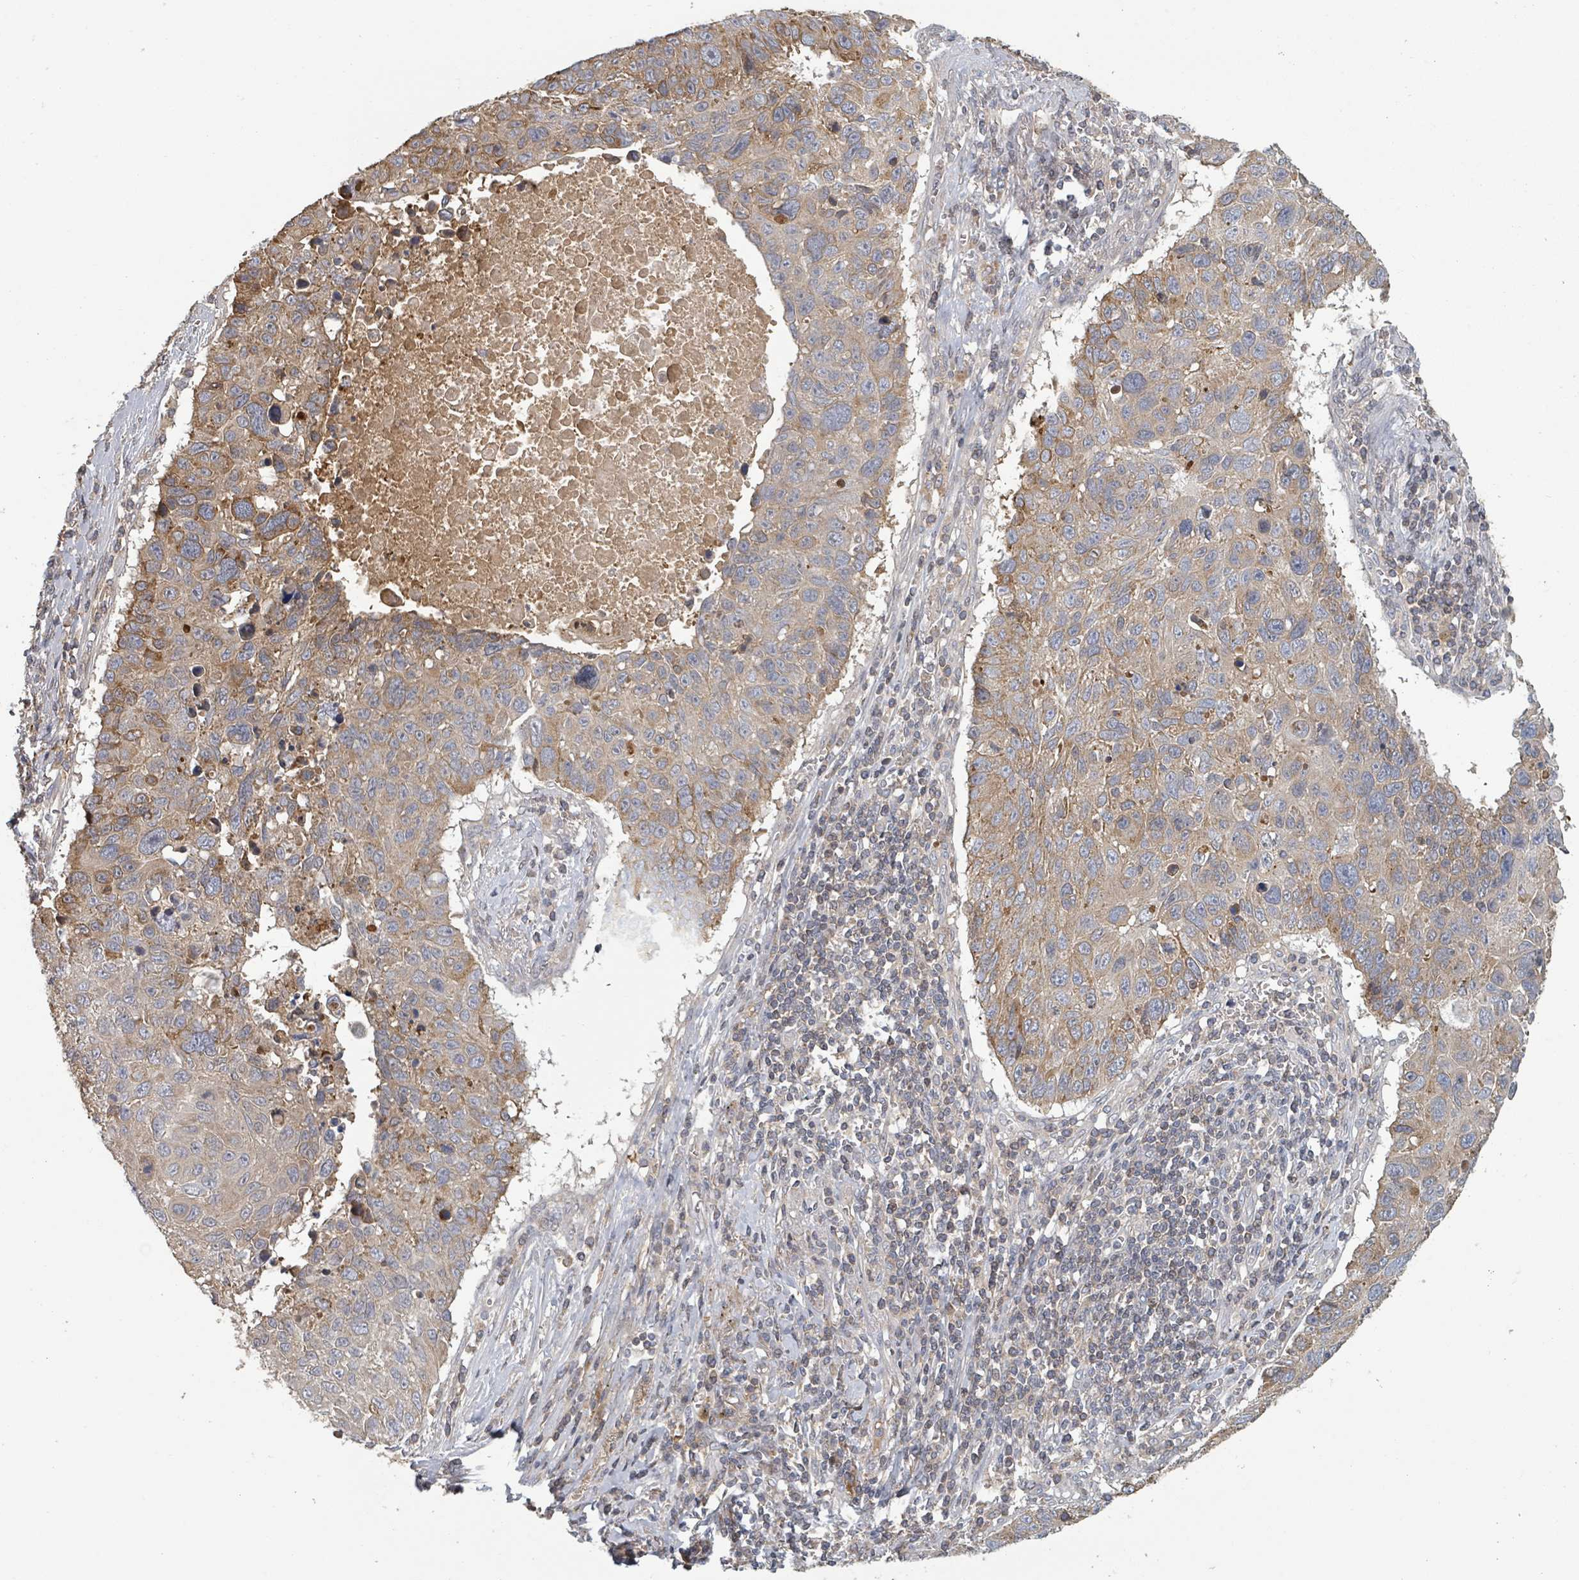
{"staining": {"intensity": "moderate", "quantity": ">75%", "location": "cytoplasmic/membranous"}, "tissue": "lung cancer", "cell_type": "Tumor cells", "image_type": "cancer", "snomed": [{"axis": "morphology", "description": "Squamous cell carcinoma, NOS"}, {"axis": "topography", "description": "Lung"}], "caption": "A photomicrograph of human lung cancer (squamous cell carcinoma) stained for a protein reveals moderate cytoplasmic/membranous brown staining in tumor cells. Immunohistochemistry (ihc) stains the protein in brown and the nuclei are stained blue.", "gene": "GABBR1", "patient": {"sex": "male", "age": 66}}